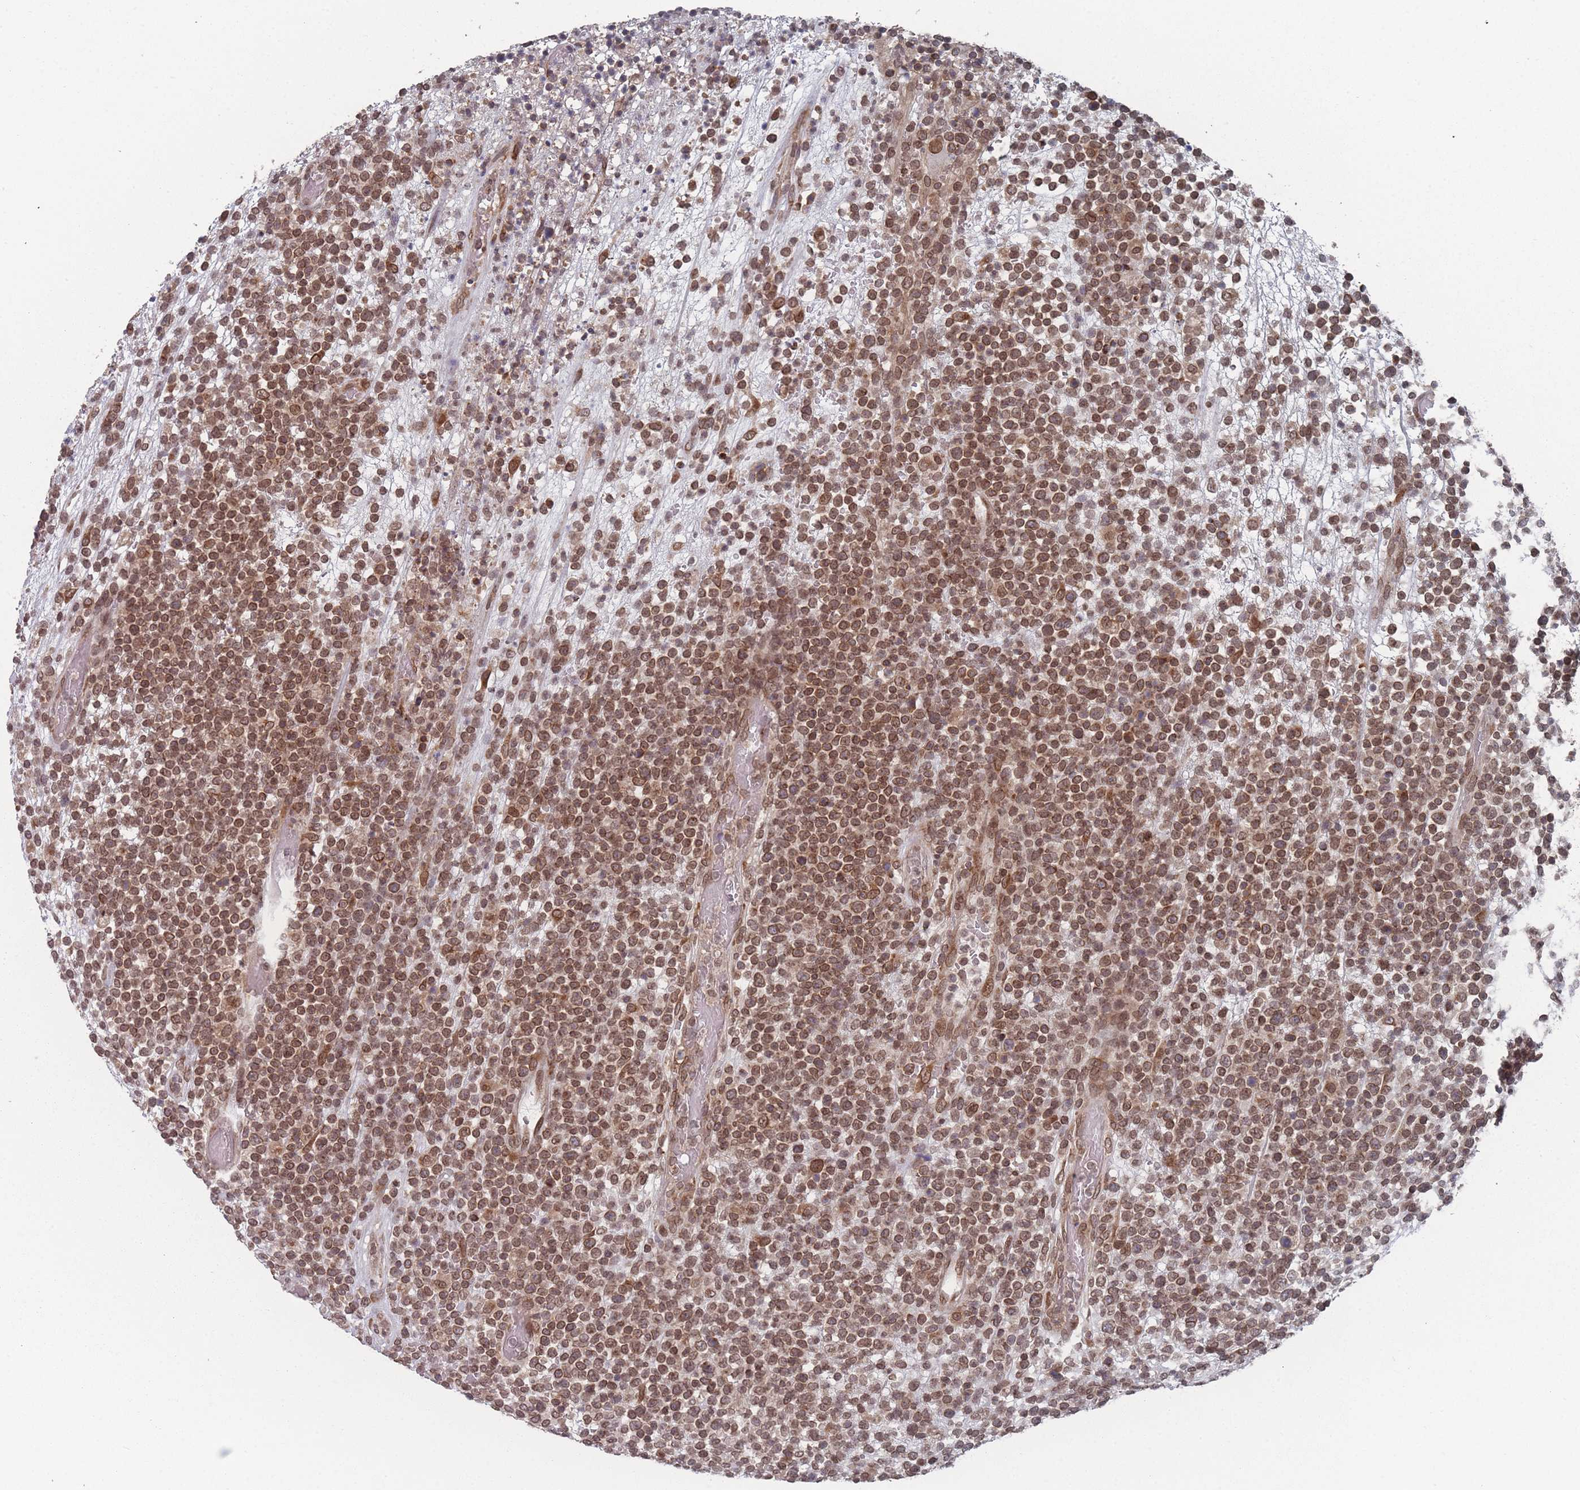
{"staining": {"intensity": "moderate", "quantity": ">75%", "location": "nuclear"}, "tissue": "lymphoma", "cell_type": "Tumor cells", "image_type": "cancer", "snomed": [{"axis": "morphology", "description": "Malignant lymphoma, non-Hodgkin's type, High grade"}, {"axis": "topography", "description": "Colon"}], "caption": "Protein staining of lymphoma tissue exhibits moderate nuclear staining in approximately >75% of tumor cells.", "gene": "TBC1D25", "patient": {"sex": "female", "age": 53}}